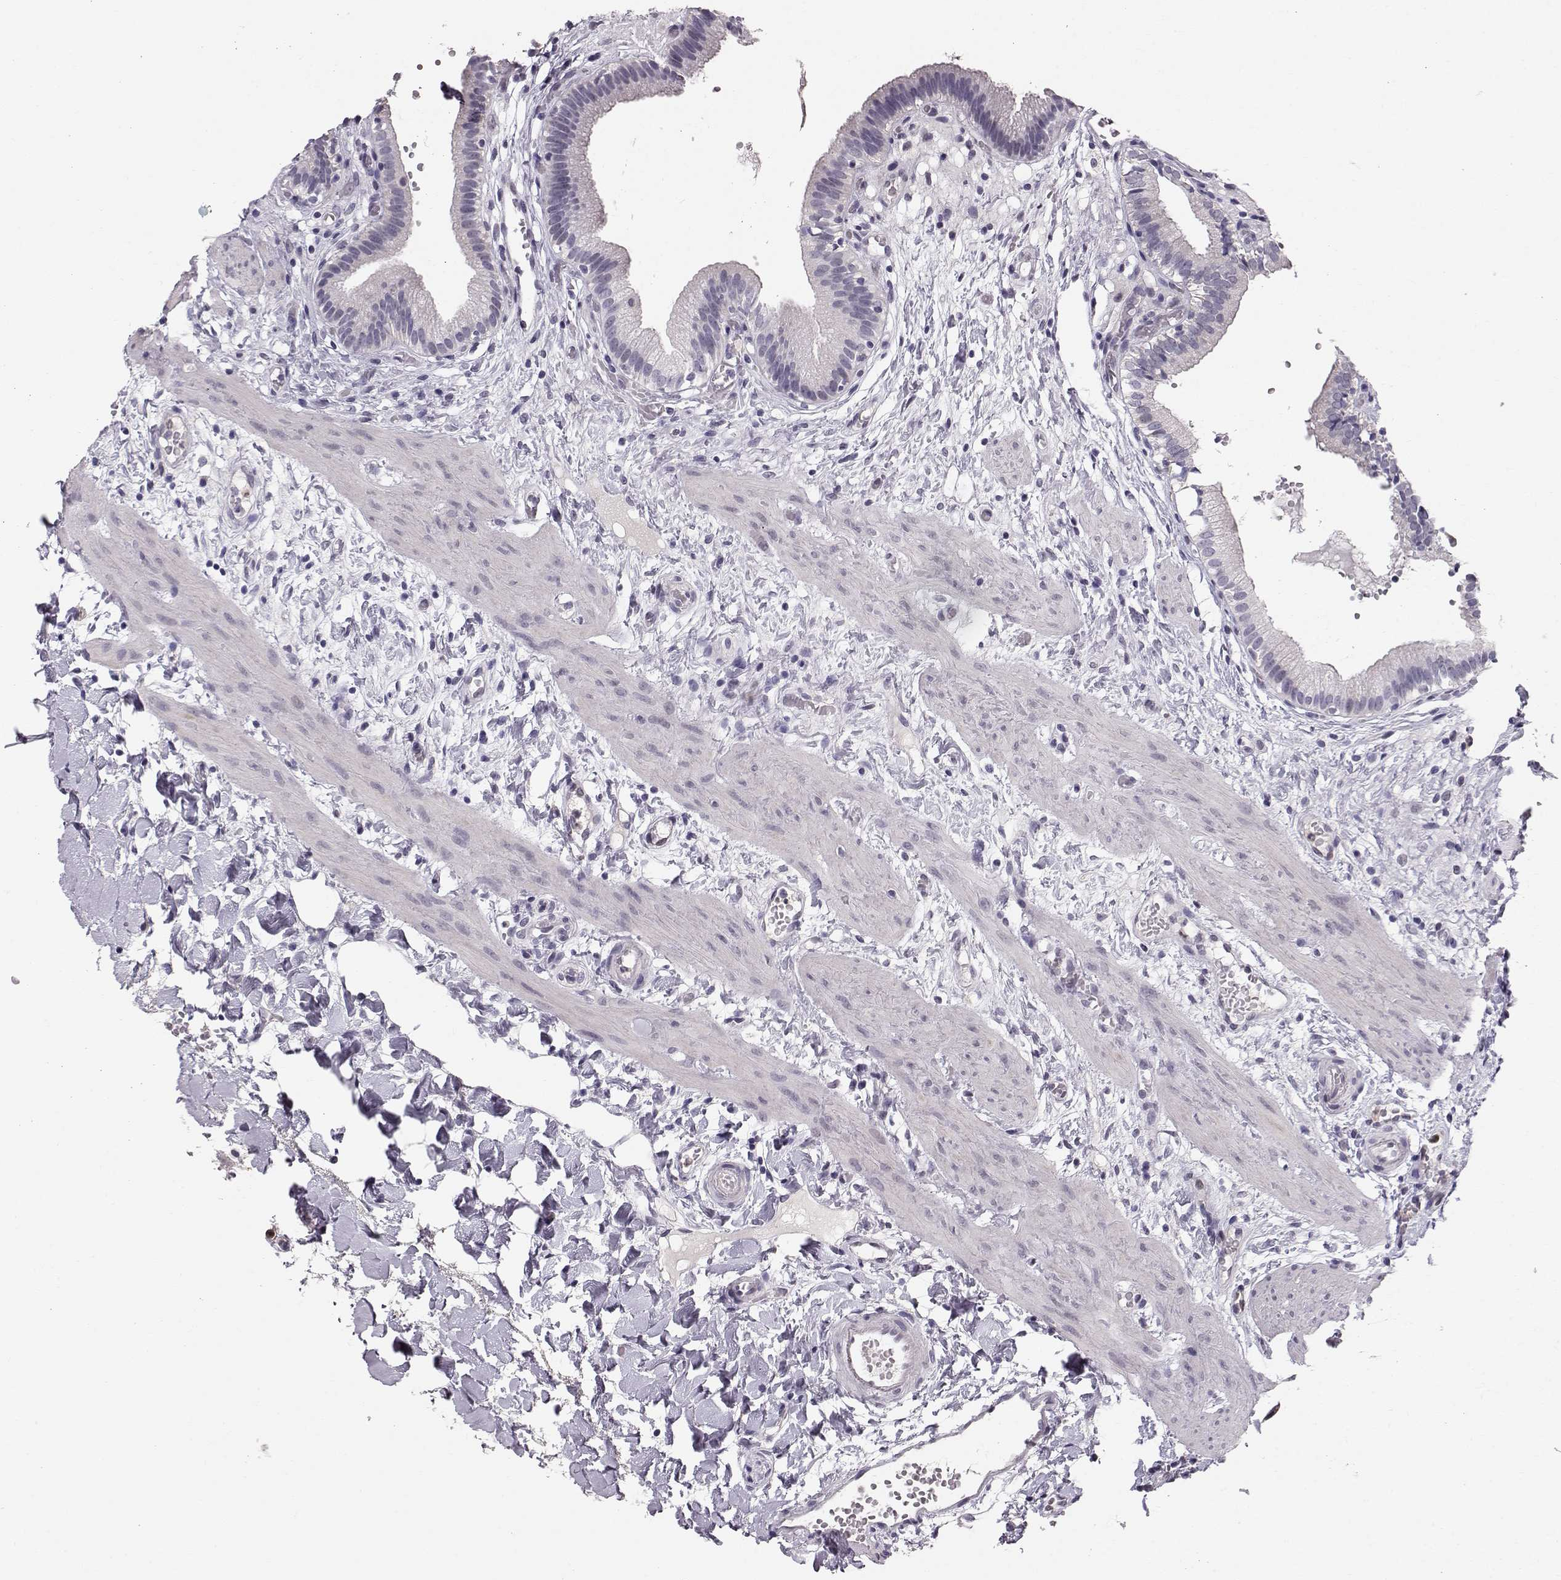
{"staining": {"intensity": "negative", "quantity": "none", "location": "none"}, "tissue": "gallbladder", "cell_type": "Glandular cells", "image_type": "normal", "snomed": [{"axis": "morphology", "description": "Normal tissue, NOS"}, {"axis": "topography", "description": "Gallbladder"}], "caption": "This is an immunohistochemistry (IHC) histopathology image of benign human gallbladder. There is no positivity in glandular cells.", "gene": "POU1F1", "patient": {"sex": "female", "age": 24}}